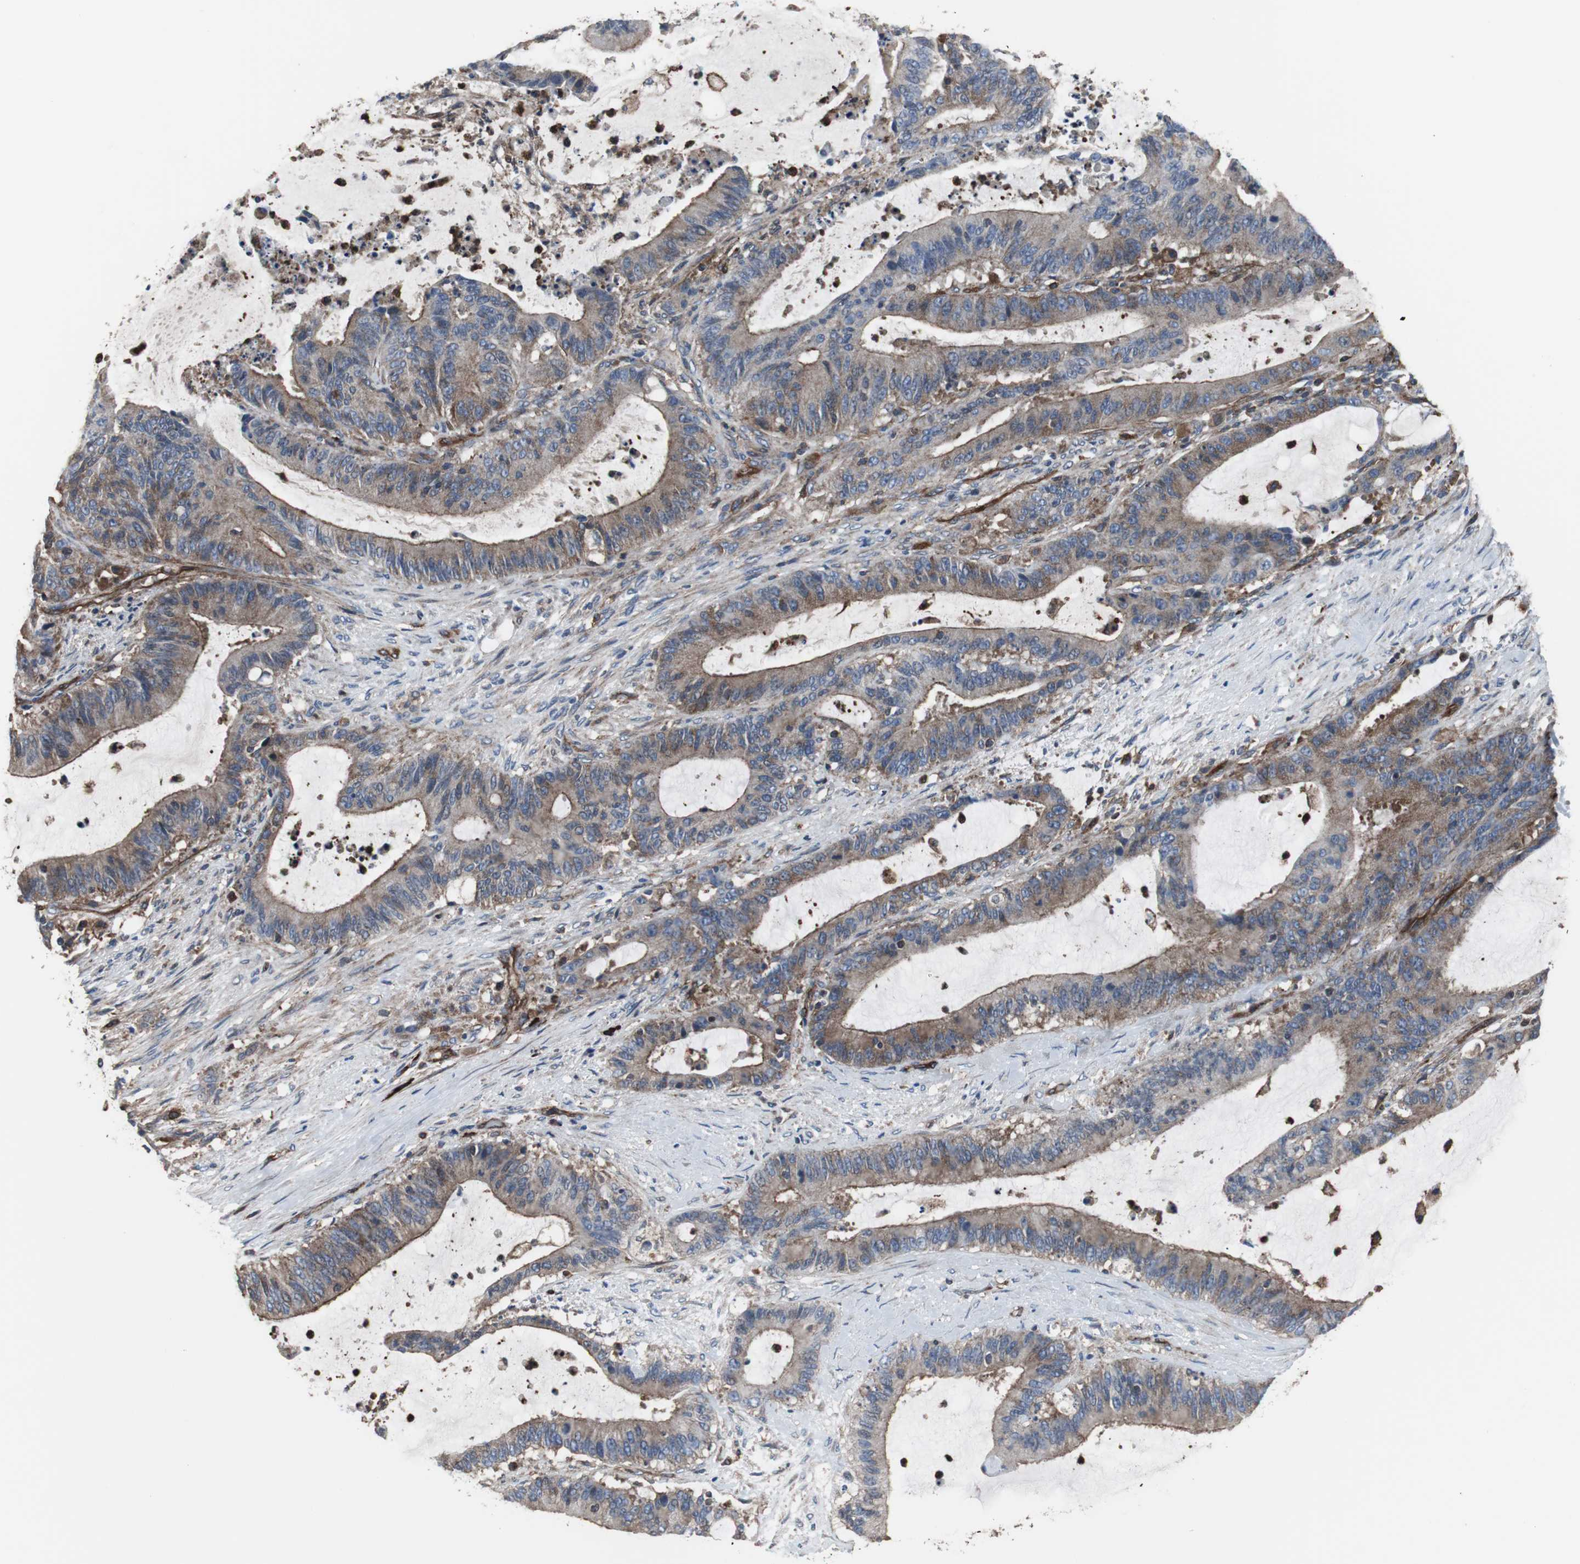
{"staining": {"intensity": "moderate", "quantity": ">75%", "location": "cytoplasmic/membranous"}, "tissue": "liver cancer", "cell_type": "Tumor cells", "image_type": "cancer", "snomed": [{"axis": "morphology", "description": "Cholangiocarcinoma"}, {"axis": "topography", "description": "Liver"}], "caption": "Cholangiocarcinoma (liver) stained with immunohistochemistry exhibits moderate cytoplasmic/membranous expression in approximately >75% of tumor cells. The staining is performed using DAB brown chromogen to label protein expression. The nuclei are counter-stained blue using hematoxylin.", "gene": "PLCG2", "patient": {"sex": "female", "age": 73}}